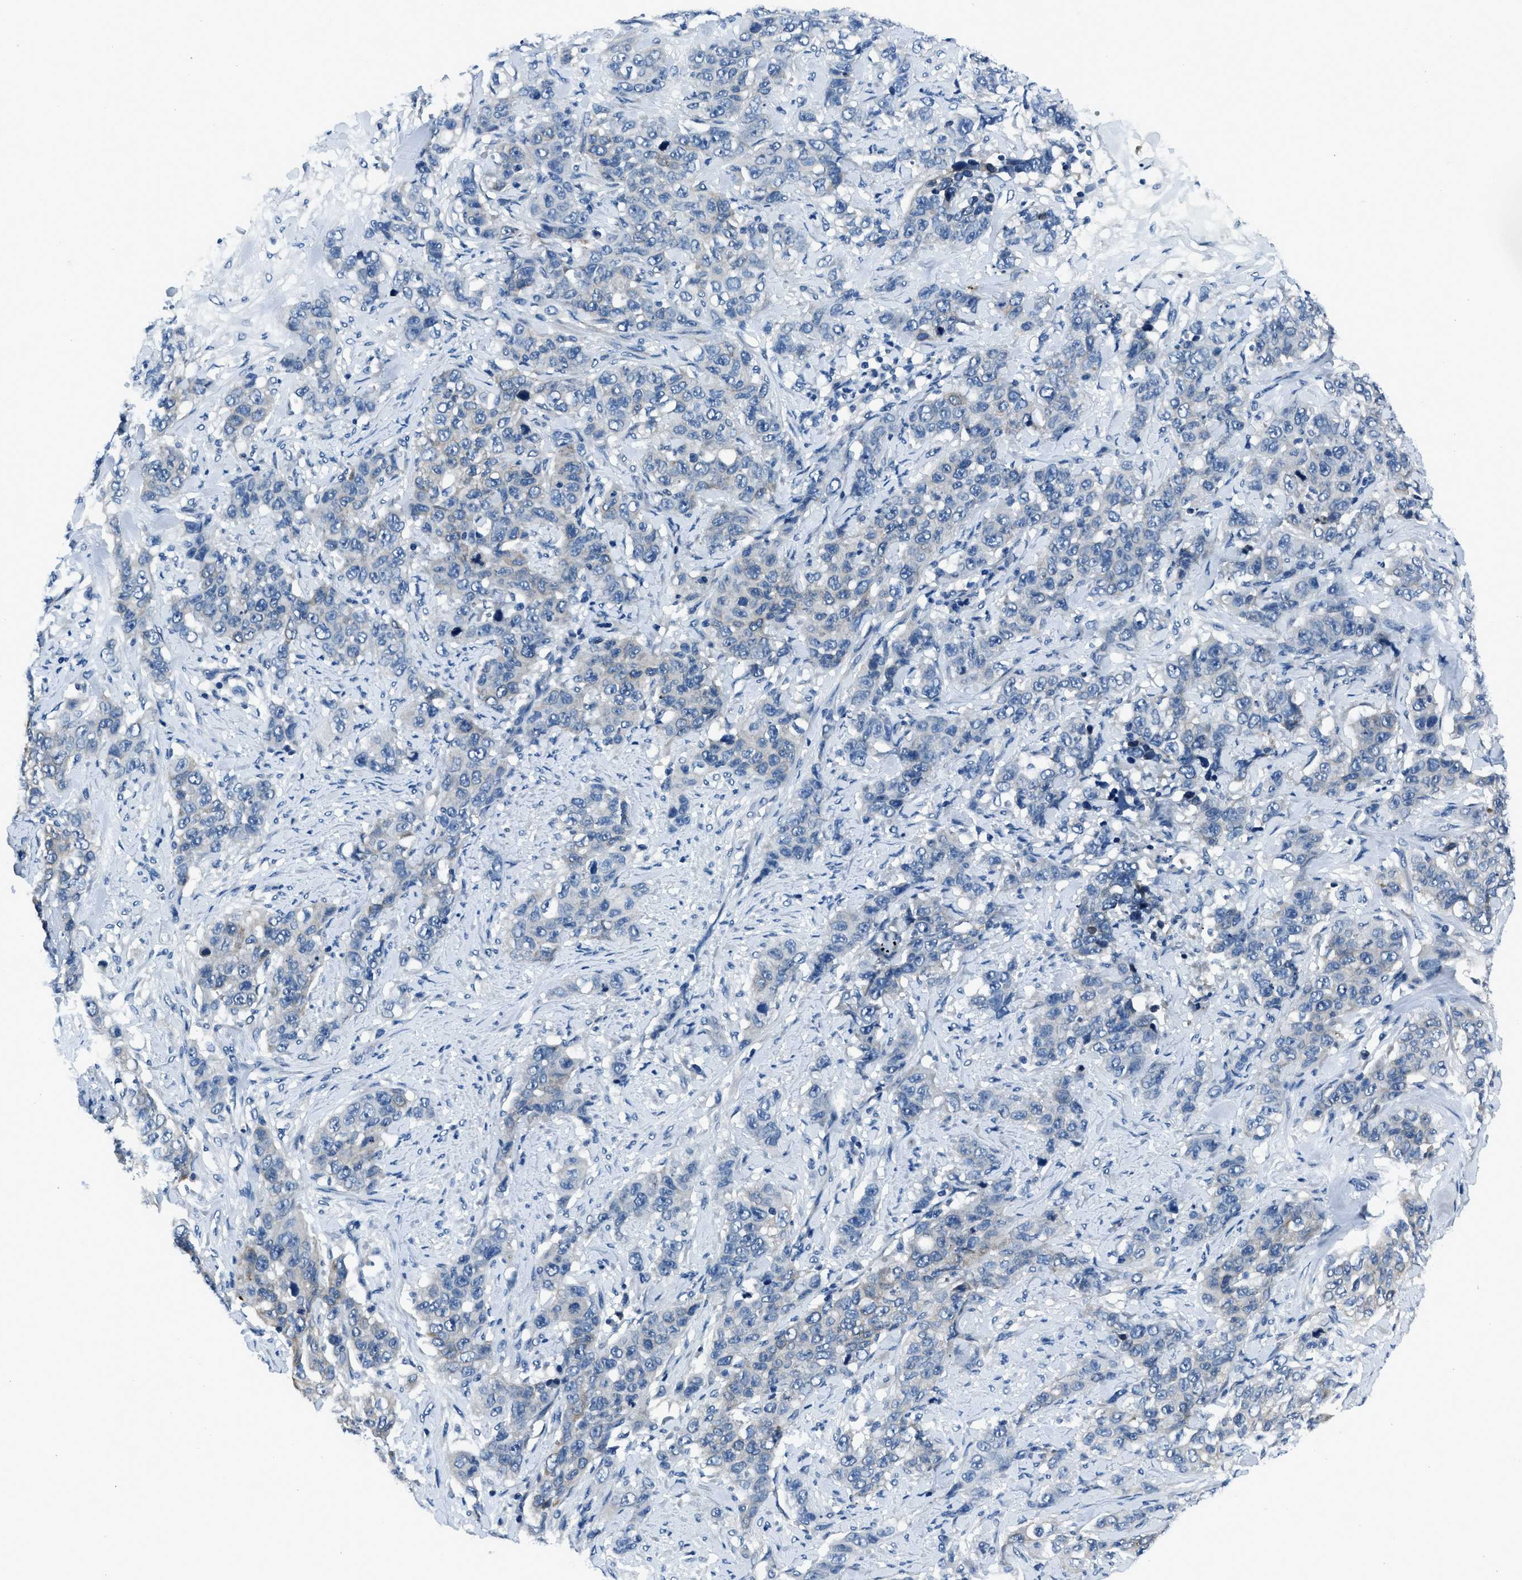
{"staining": {"intensity": "moderate", "quantity": "<25%", "location": "cytoplasmic/membranous"}, "tissue": "stomach cancer", "cell_type": "Tumor cells", "image_type": "cancer", "snomed": [{"axis": "morphology", "description": "Adenocarcinoma, NOS"}, {"axis": "topography", "description": "Stomach"}], "caption": "Protein expression analysis of stomach adenocarcinoma shows moderate cytoplasmic/membranous positivity in about <25% of tumor cells. (brown staining indicates protein expression, while blue staining denotes nuclei).", "gene": "GJA3", "patient": {"sex": "male", "age": 48}}